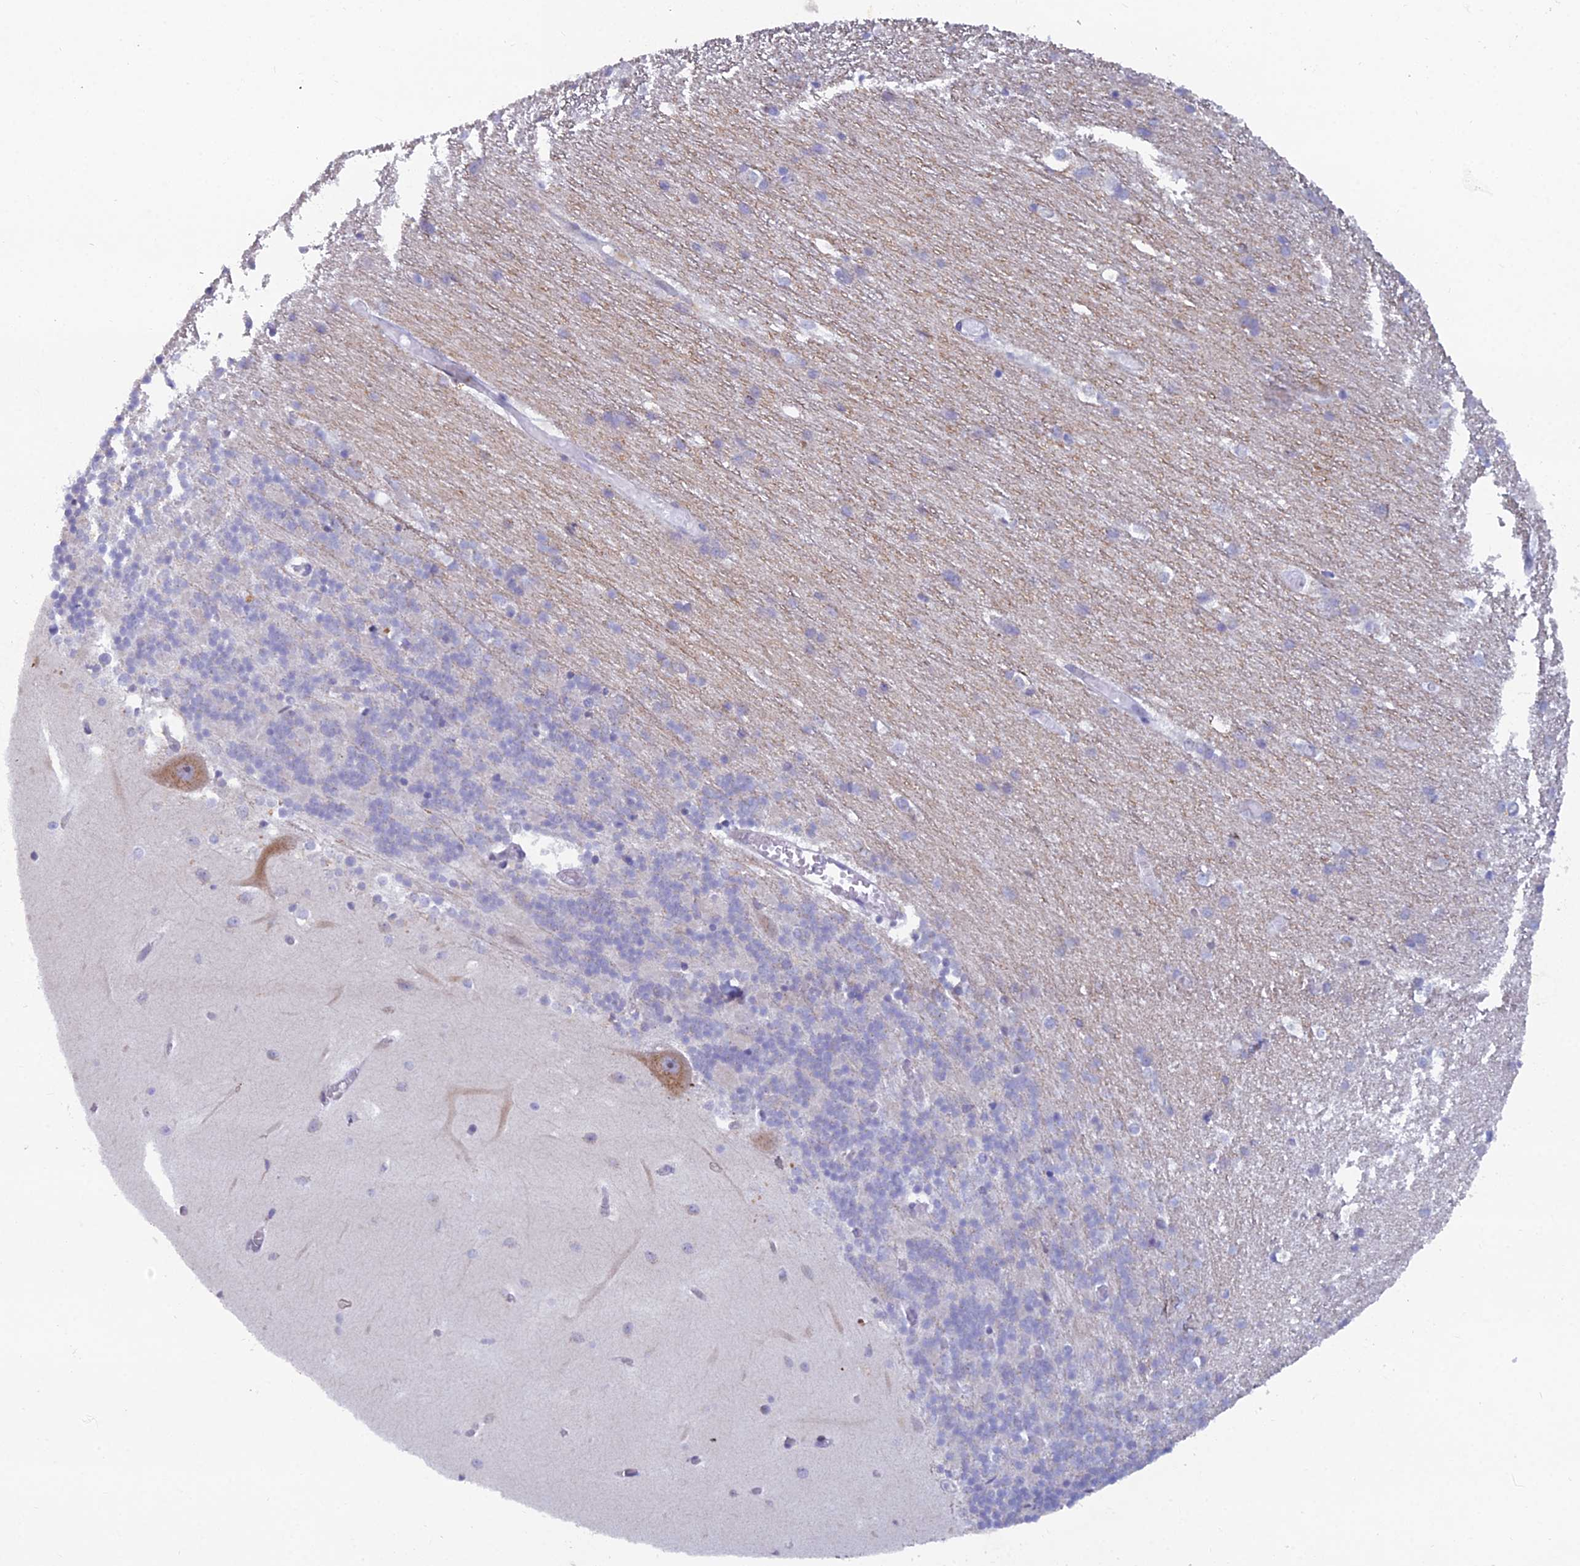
{"staining": {"intensity": "negative", "quantity": "none", "location": "none"}, "tissue": "cerebellum", "cell_type": "Cells in granular layer", "image_type": "normal", "snomed": [{"axis": "morphology", "description": "Normal tissue, NOS"}, {"axis": "topography", "description": "Cerebellum"}], "caption": "A high-resolution micrograph shows immunohistochemistry staining of benign cerebellum, which reveals no significant expression in cells in granular layer. Brightfield microscopy of IHC stained with DAB (3,3'-diaminobenzidine) (brown) and hematoxylin (blue), captured at high magnification.", "gene": "B9D2", "patient": {"sex": "male", "age": 37}}